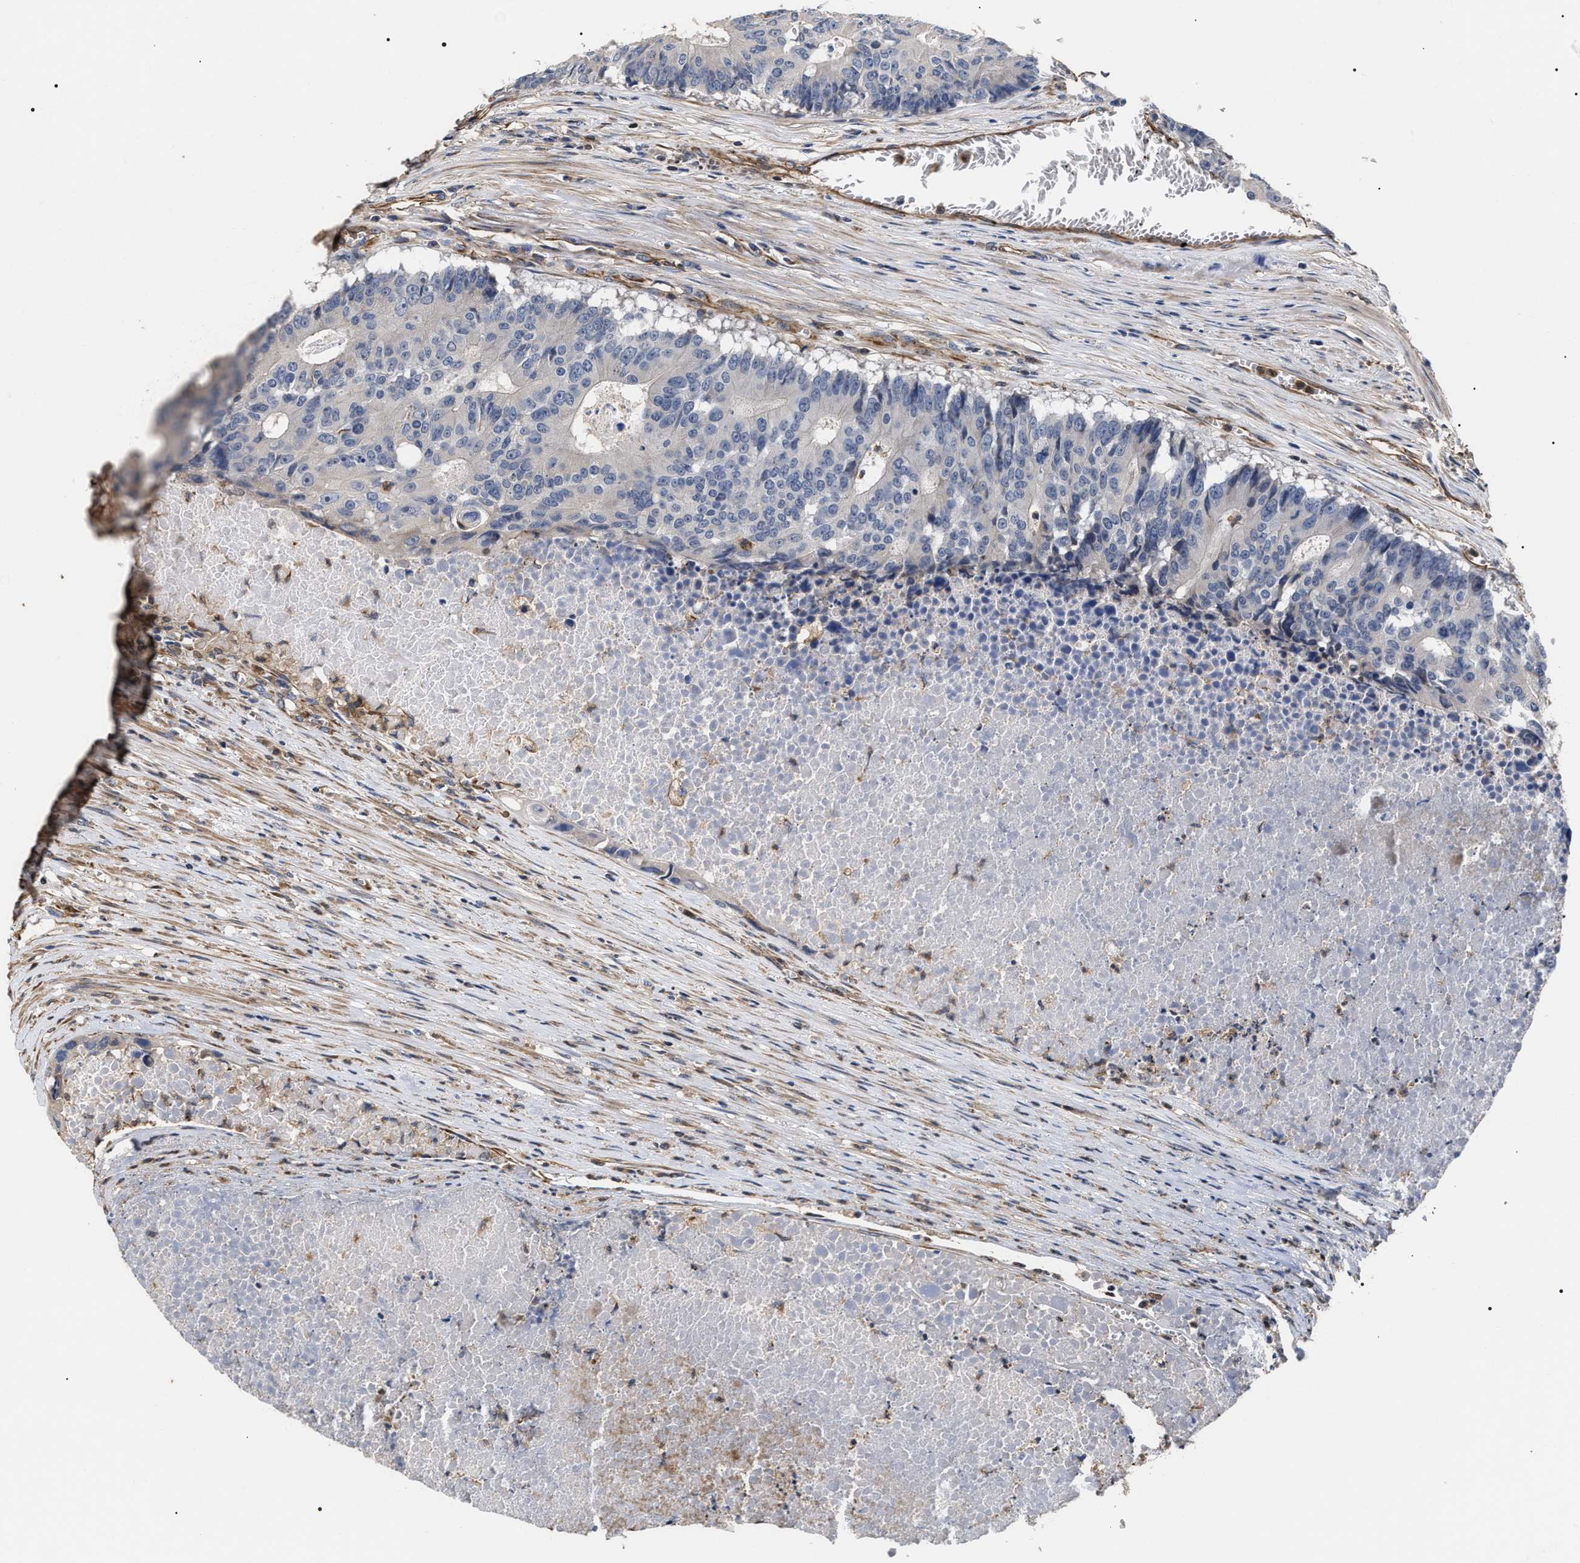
{"staining": {"intensity": "negative", "quantity": "none", "location": "none"}, "tissue": "colorectal cancer", "cell_type": "Tumor cells", "image_type": "cancer", "snomed": [{"axis": "morphology", "description": "Adenocarcinoma, NOS"}, {"axis": "topography", "description": "Colon"}], "caption": "Tumor cells show no significant positivity in adenocarcinoma (colorectal).", "gene": "TSPAN33", "patient": {"sex": "male", "age": 87}}